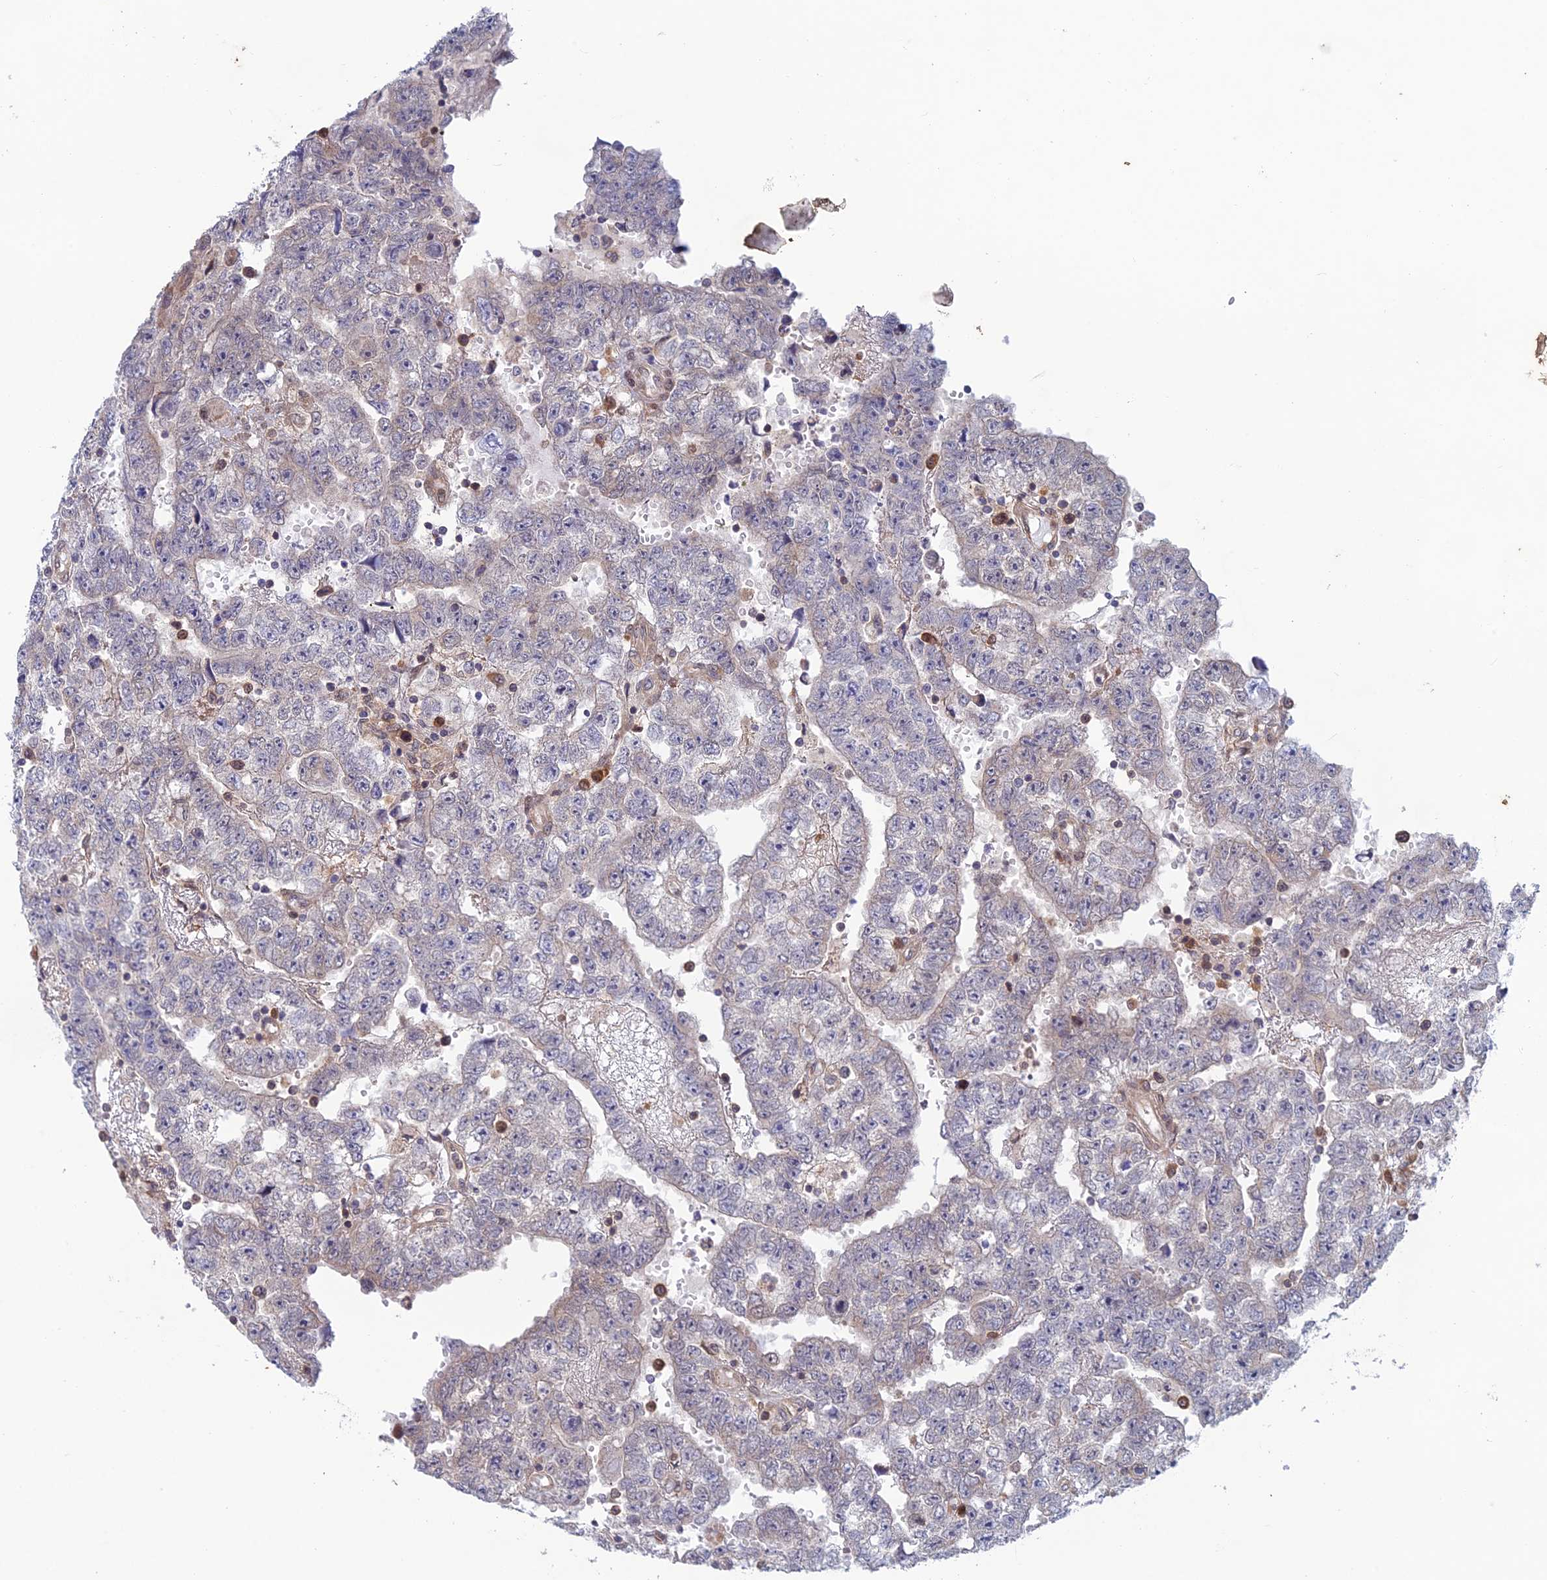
{"staining": {"intensity": "negative", "quantity": "none", "location": "none"}, "tissue": "testis cancer", "cell_type": "Tumor cells", "image_type": "cancer", "snomed": [{"axis": "morphology", "description": "Carcinoma, Embryonal, NOS"}, {"axis": "topography", "description": "Testis"}], "caption": "High power microscopy micrograph of an IHC histopathology image of embryonal carcinoma (testis), revealing no significant staining in tumor cells. (Brightfield microscopy of DAB (3,3'-diaminobenzidine) immunohistochemistry at high magnification).", "gene": "SRA1", "patient": {"sex": "male", "age": 25}}